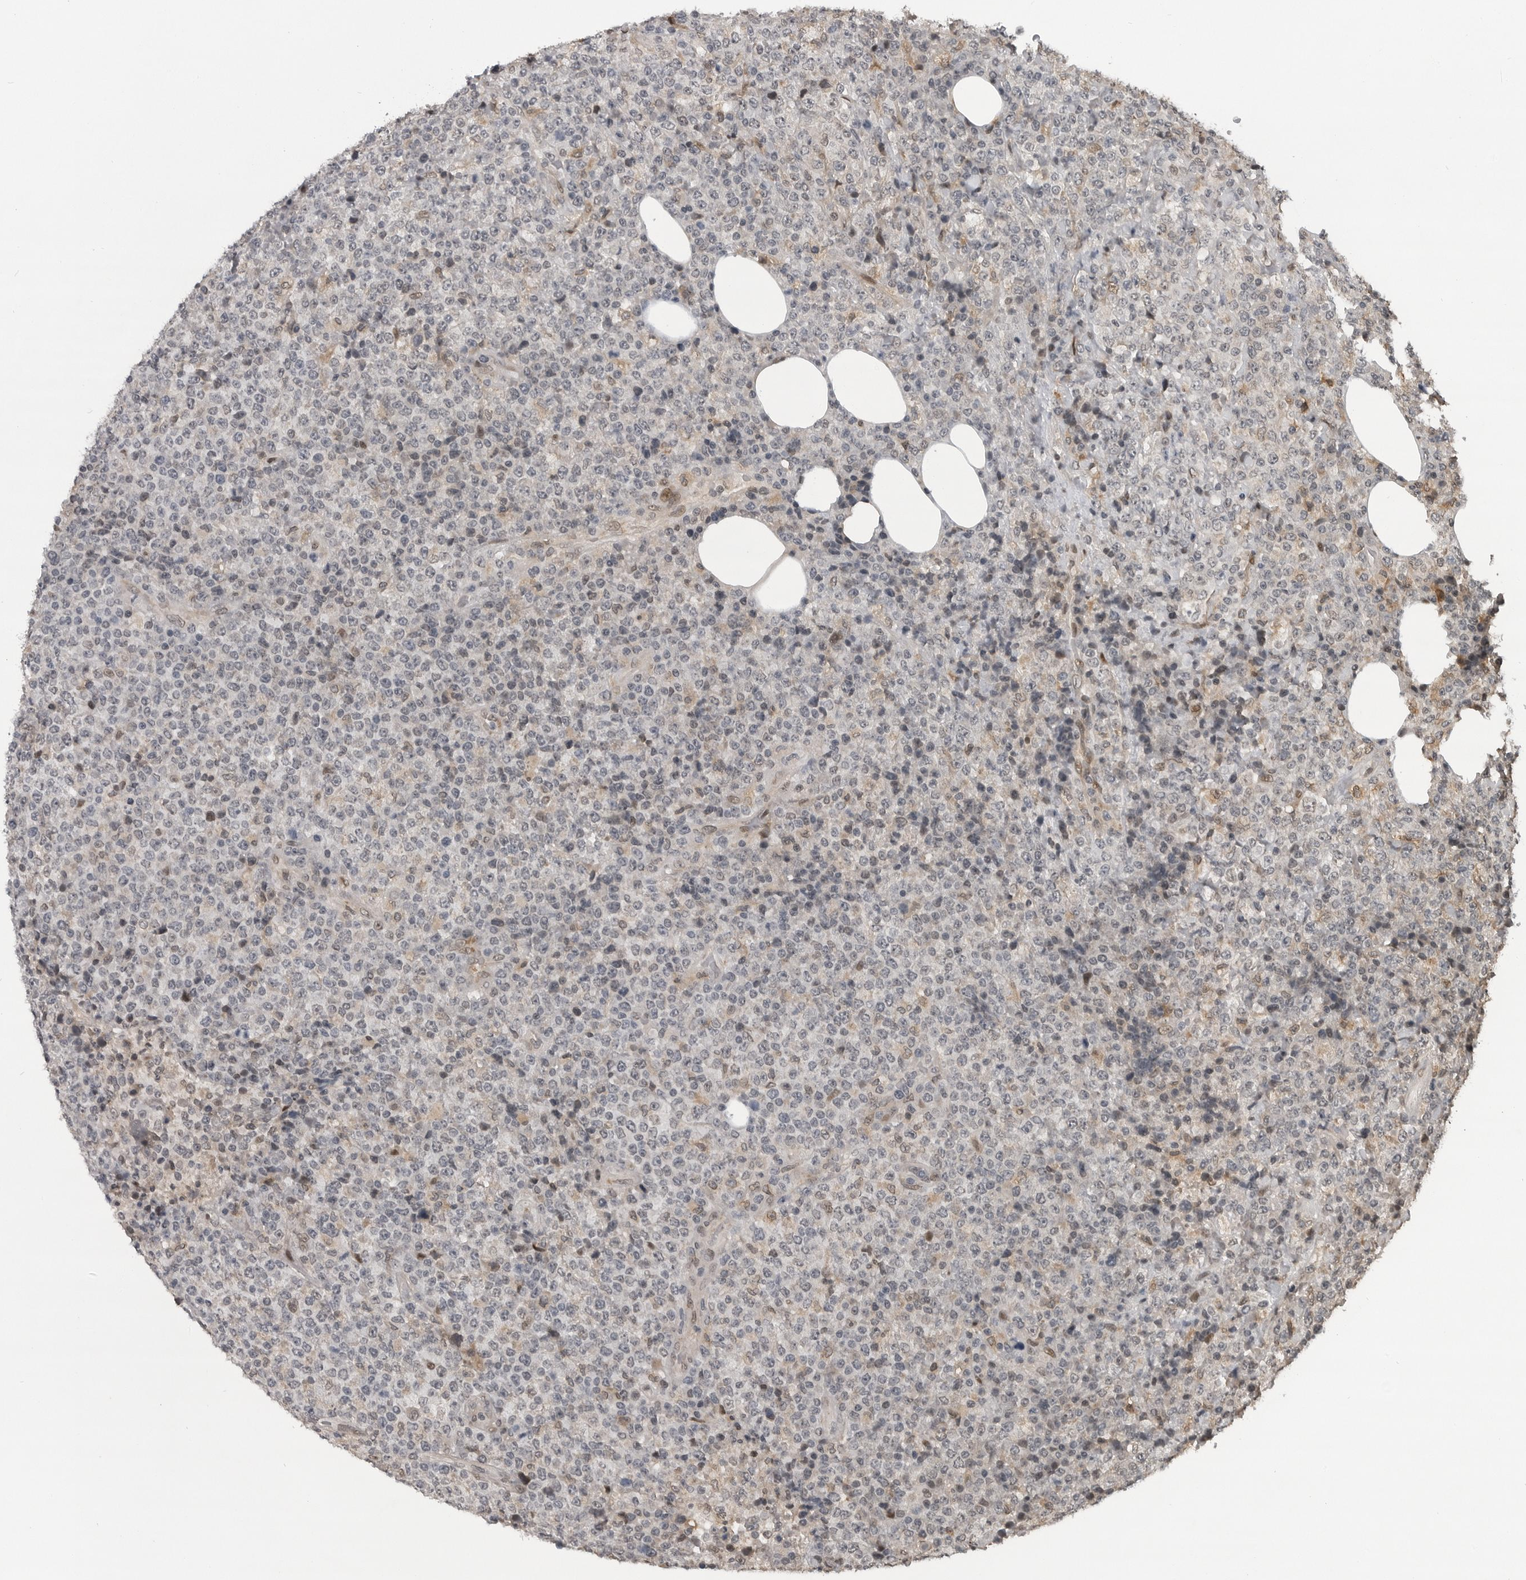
{"staining": {"intensity": "negative", "quantity": "none", "location": "none"}, "tissue": "lymphoma", "cell_type": "Tumor cells", "image_type": "cancer", "snomed": [{"axis": "morphology", "description": "Malignant lymphoma, non-Hodgkin's type, High grade"}, {"axis": "topography", "description": "Lymph node"}], "caption": "There is no significant staining in tumor cells of high-grade malignant lymphoma, non-Hodgkin's type.", "gene": "C8orf58", "patient": {"sex": "male", "age": 13}}